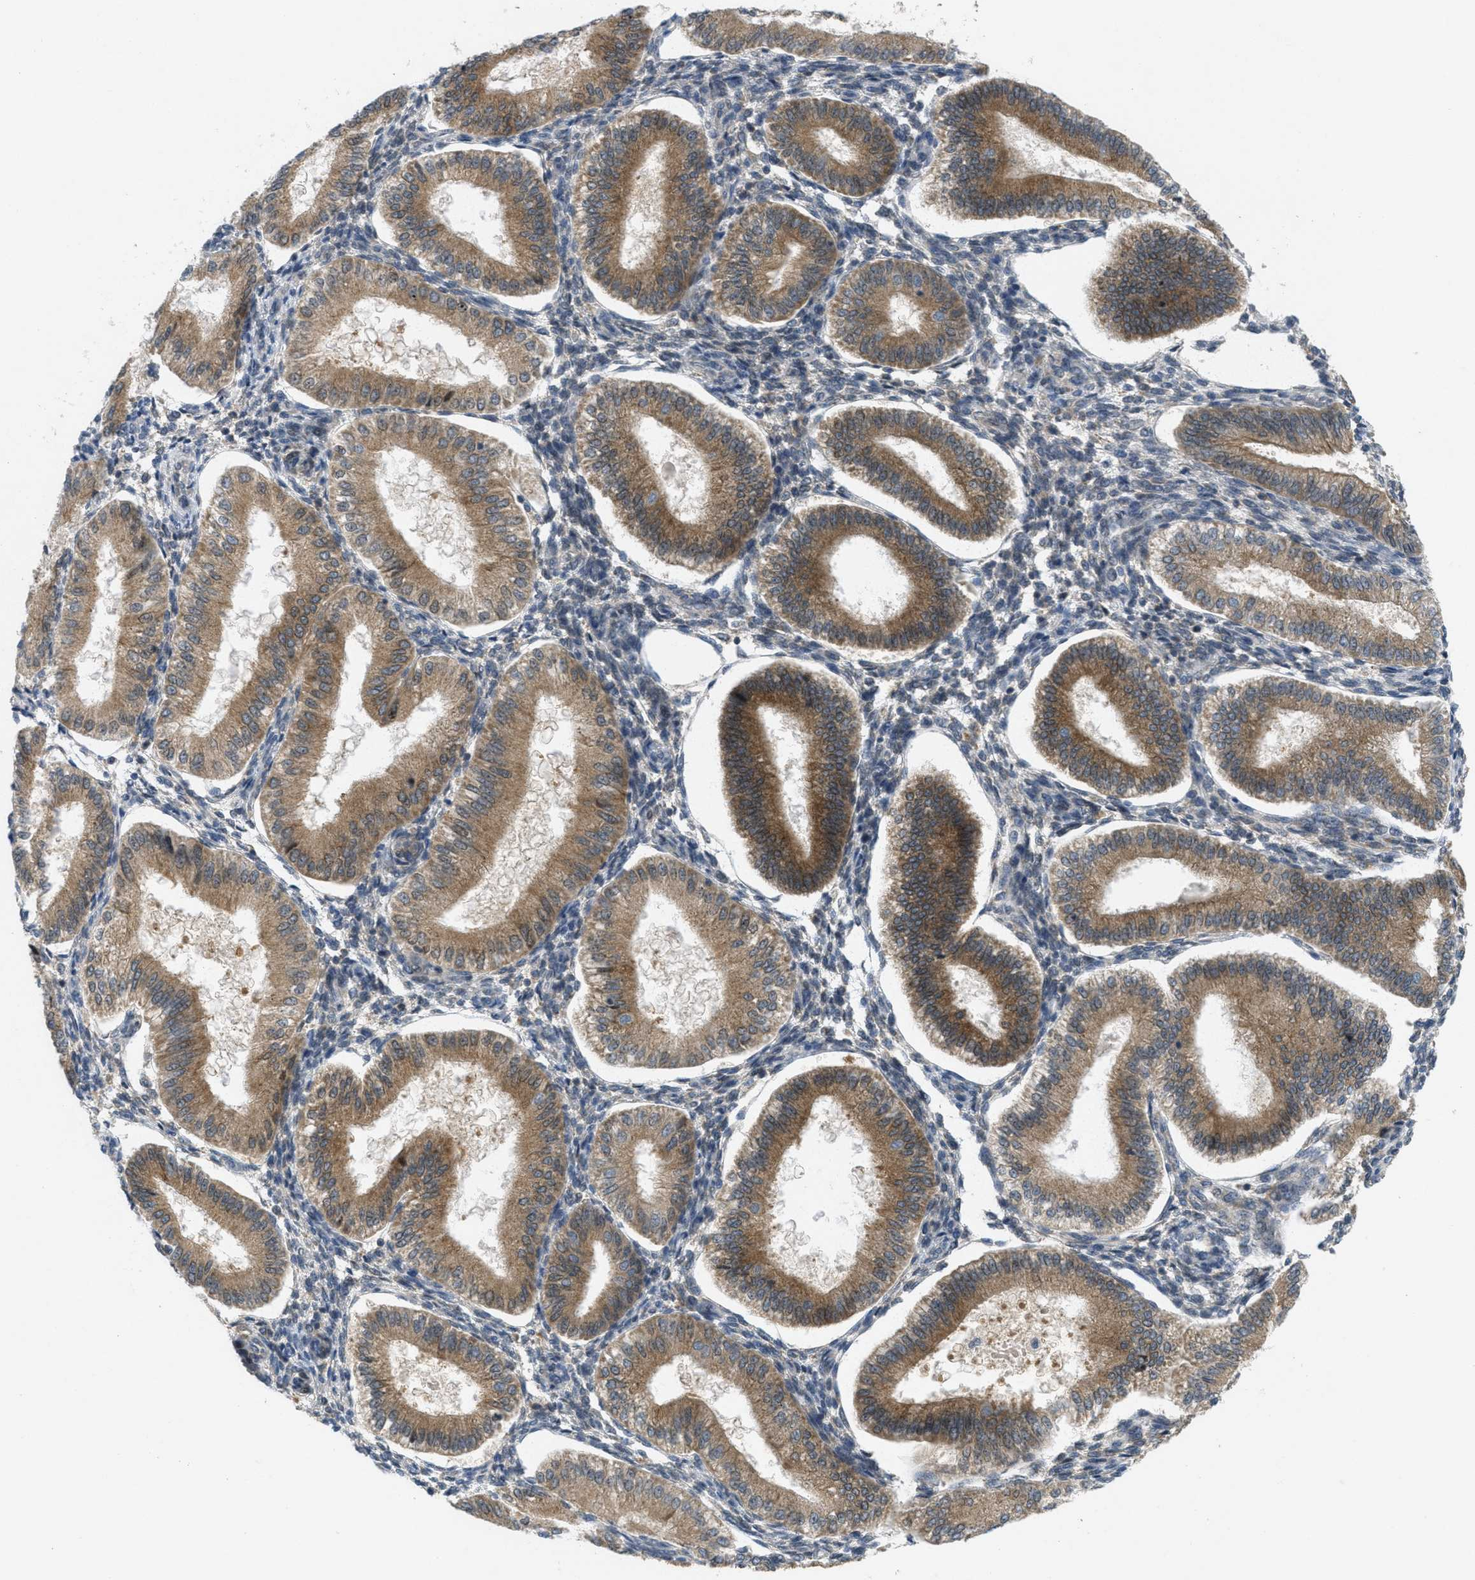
{"staining": {"intensity": "weak", "quantity": "<25%", "location": "cytoplasmic/membranous"}, "tissue": "endometrium", "cell_type": "Cells in endometrial stroma", "image_type": "normal", "snomed": [{"axis": "morphology", "description": "Normal tissue, NOS"}, {"axis": "topography", "description": "Endometrium"}], "caption": "Immunohistochemistry photomicrograph of normal endometrium stained for a protein (brown), which shows no positivity in cells in endometrial stroma.", "gene": "SIGMAR1", "patient": {"sex": "female", "age": 39}}